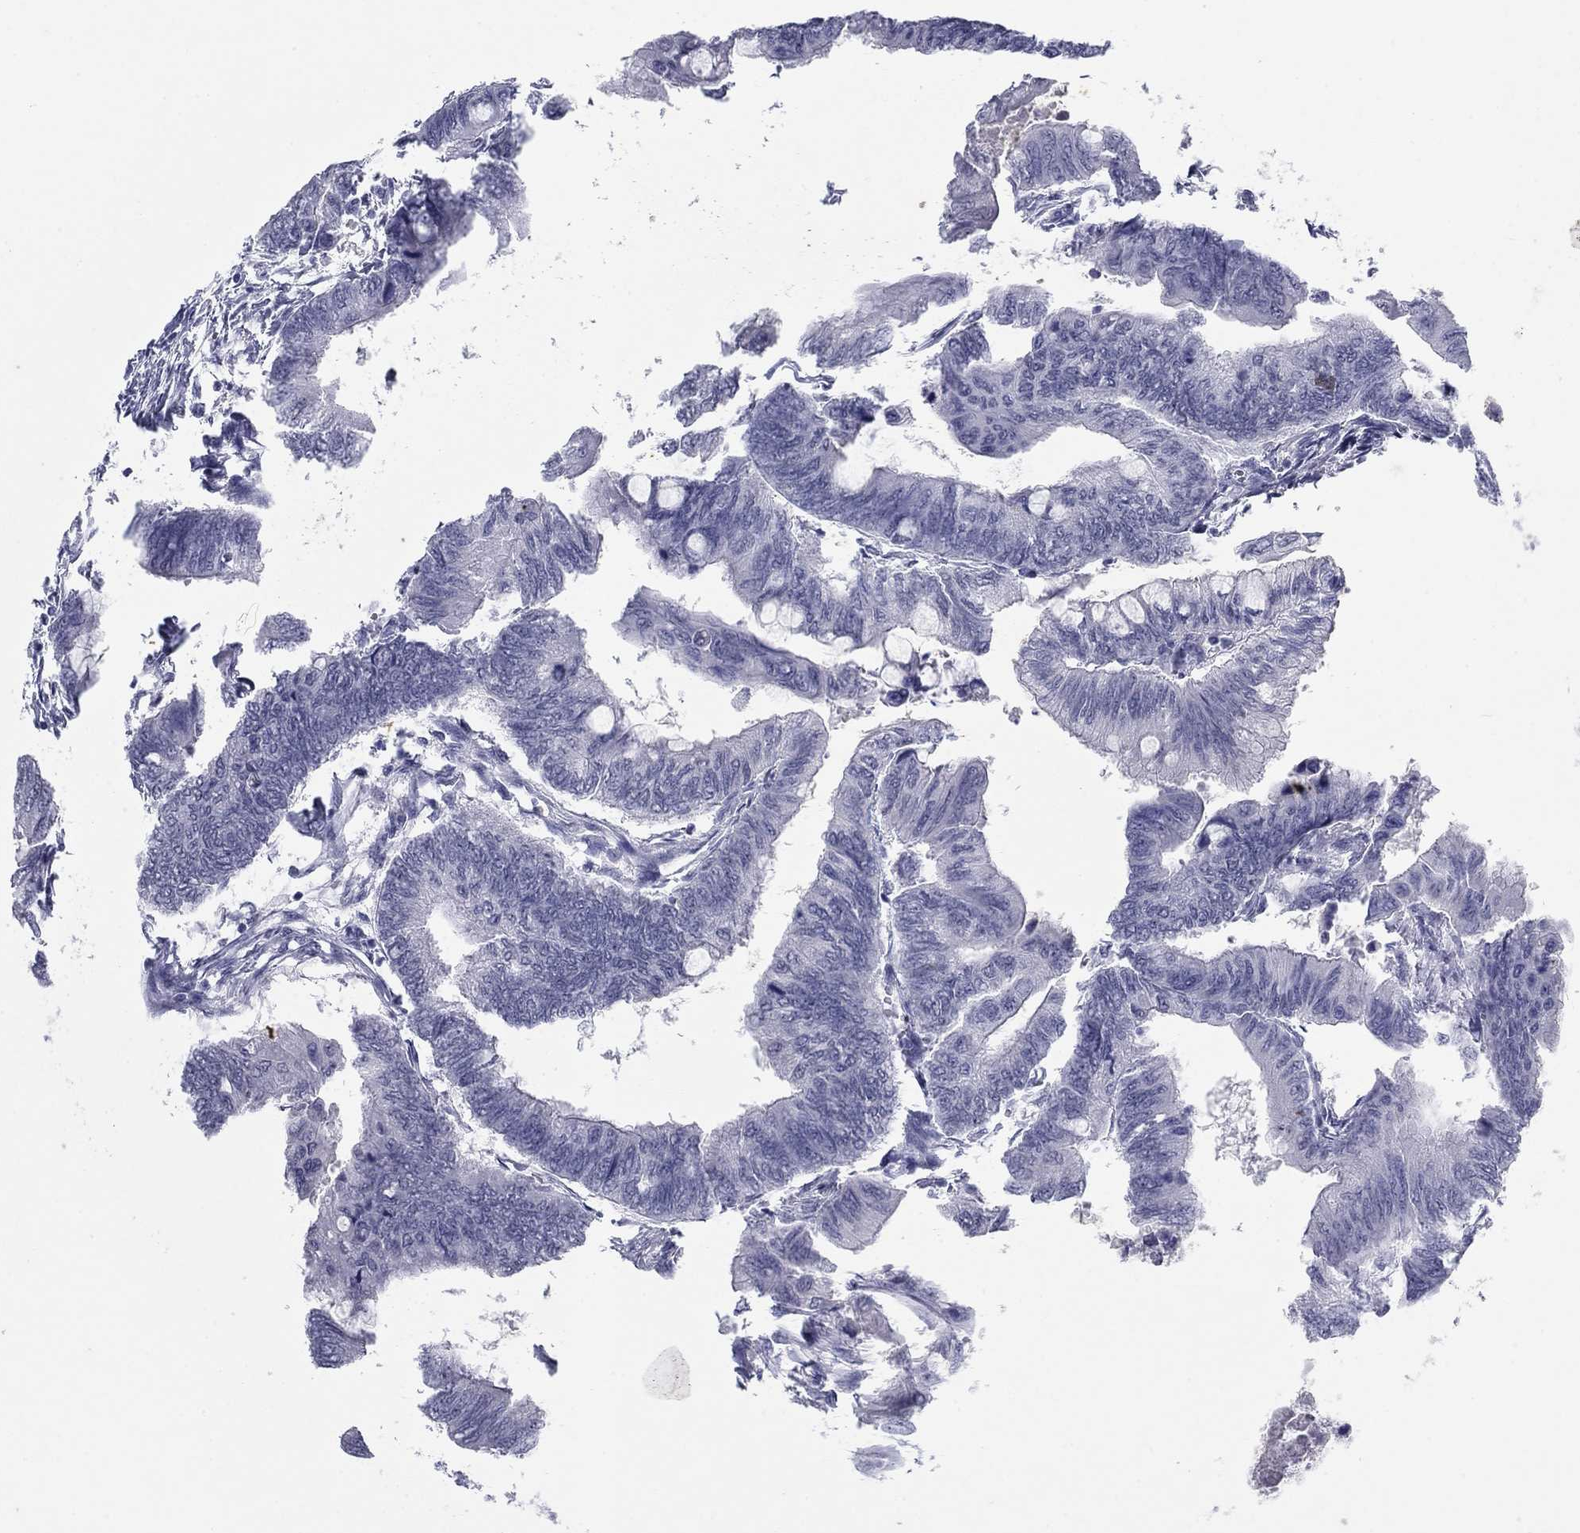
{"staining": {"intensity": "negative", "quantity": "none", "location": "none"}, "tissue": "colorectal cancer", "cell_type": "Tumor cells", "image_type": "cancer", "snomed": [{"axis": "morphology", "description": "Normal tissue, NOS"}, {"axis": "morphology", "description": "Adenocarcinoma, NOS"}, {"axis": "topography", "description": "Rectum"}, {"axis": "topography", "description": "Peripheral nerve tissue"}], "caption": "Colorectal cancer (adenocarcinoma) was stained to show a protein in brown. There is no significant expression in tumor cells.", "gene": "KRT75", "patient": {"sex": "male", "age": 92}}